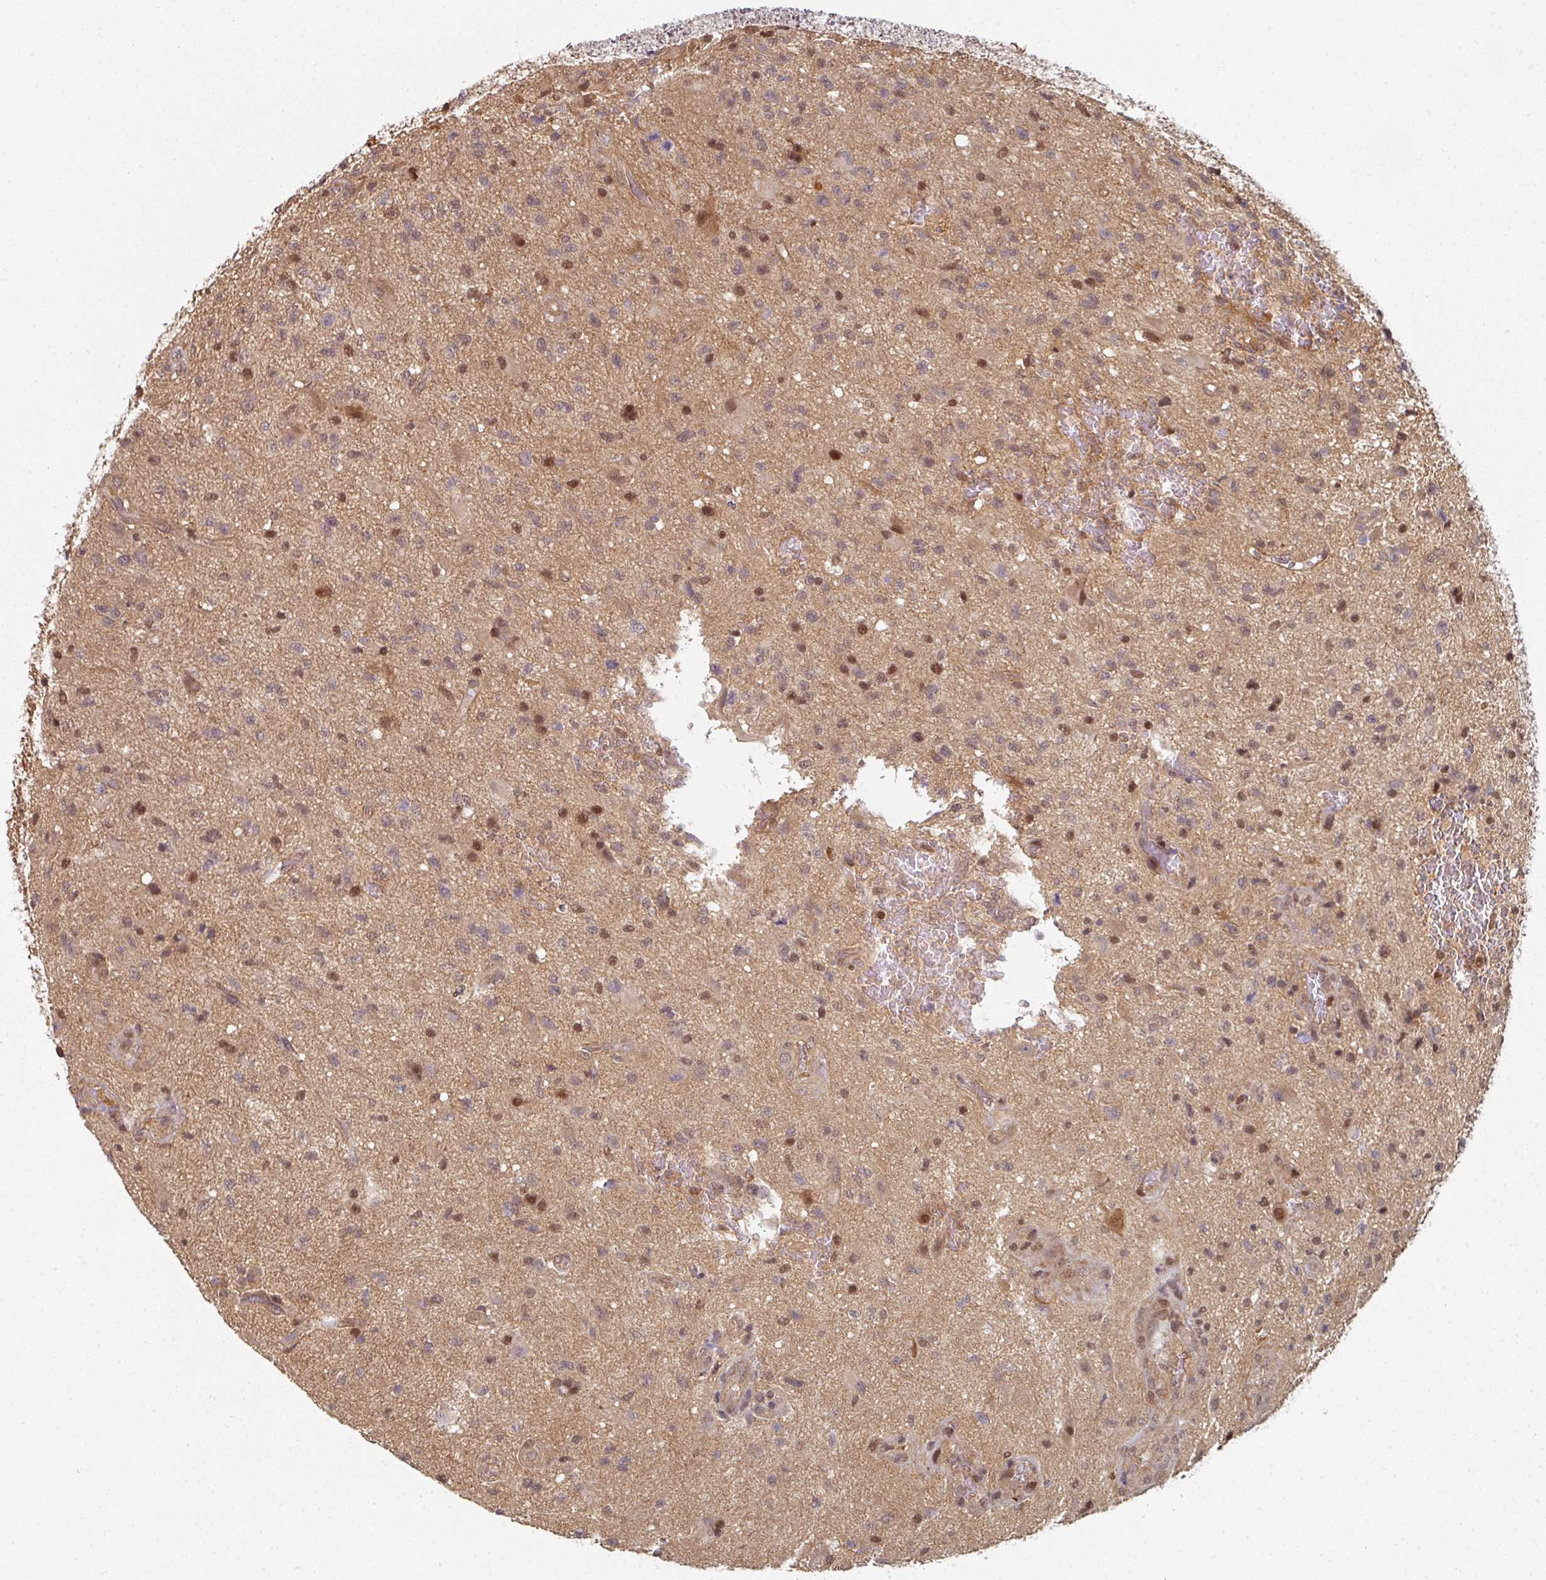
{"staining": {"intensity": "moderate", "quantity": "25%-75%", "location": "nuclear"}, "tissue": "glioma", "cell_type": "Tumor cells", "image_type": "cancer", "snomed": [{"axis": "morphology", "description": "Glioma, malignant, High grade"}, {"axis": "topography", "description": "Brain"}], "caption": "Human malignant glioma (high-grade) stained for a protein (brown) demonstrates moderate nuclear positive expression in about 25%-75% of tumor cells.", "gene": "PSME3IP1", "patient": {"sex": "male", "age": 67}}